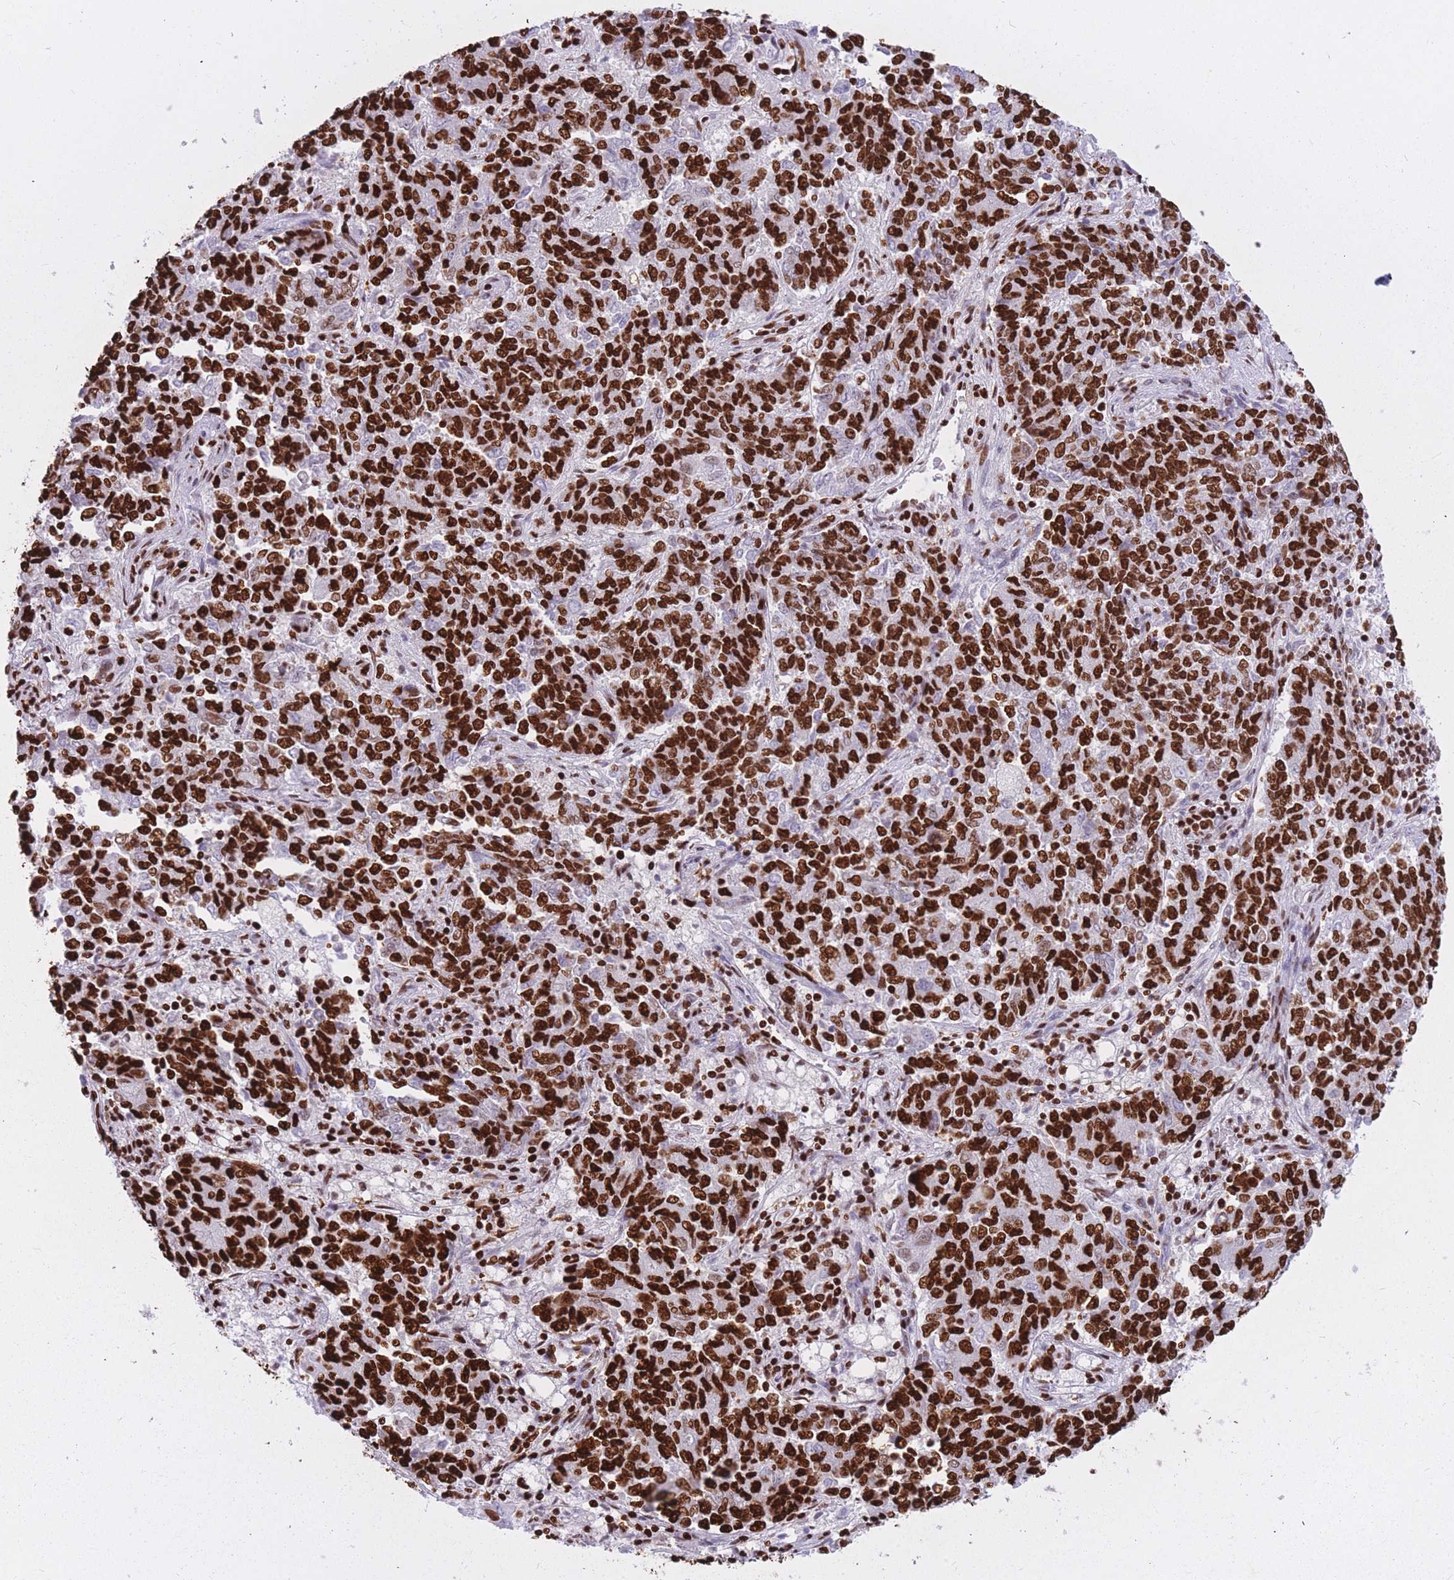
{"staining": {"intensity": "strong", "quantity": ">75%", "location": "nuclear"}, "tissue": "endometrial cancer", "cell_type": "Tumor cells", "image_type": "cancer", "snomed": [{"axis": "morphology", "description": "Adenocarcinoma, NOS"}, {"axis": "topography", "description": "Endometrium"}], "caption": "Endometrial cancer was stained to show a protein in brown. There is high levels of strong nuclear staining in about >75% of tumor cells. (IHC, brightfield microscopy, high magnification).", "gene": "HNRNPUL1", "patient": {"sex": "female", "age": 80}}